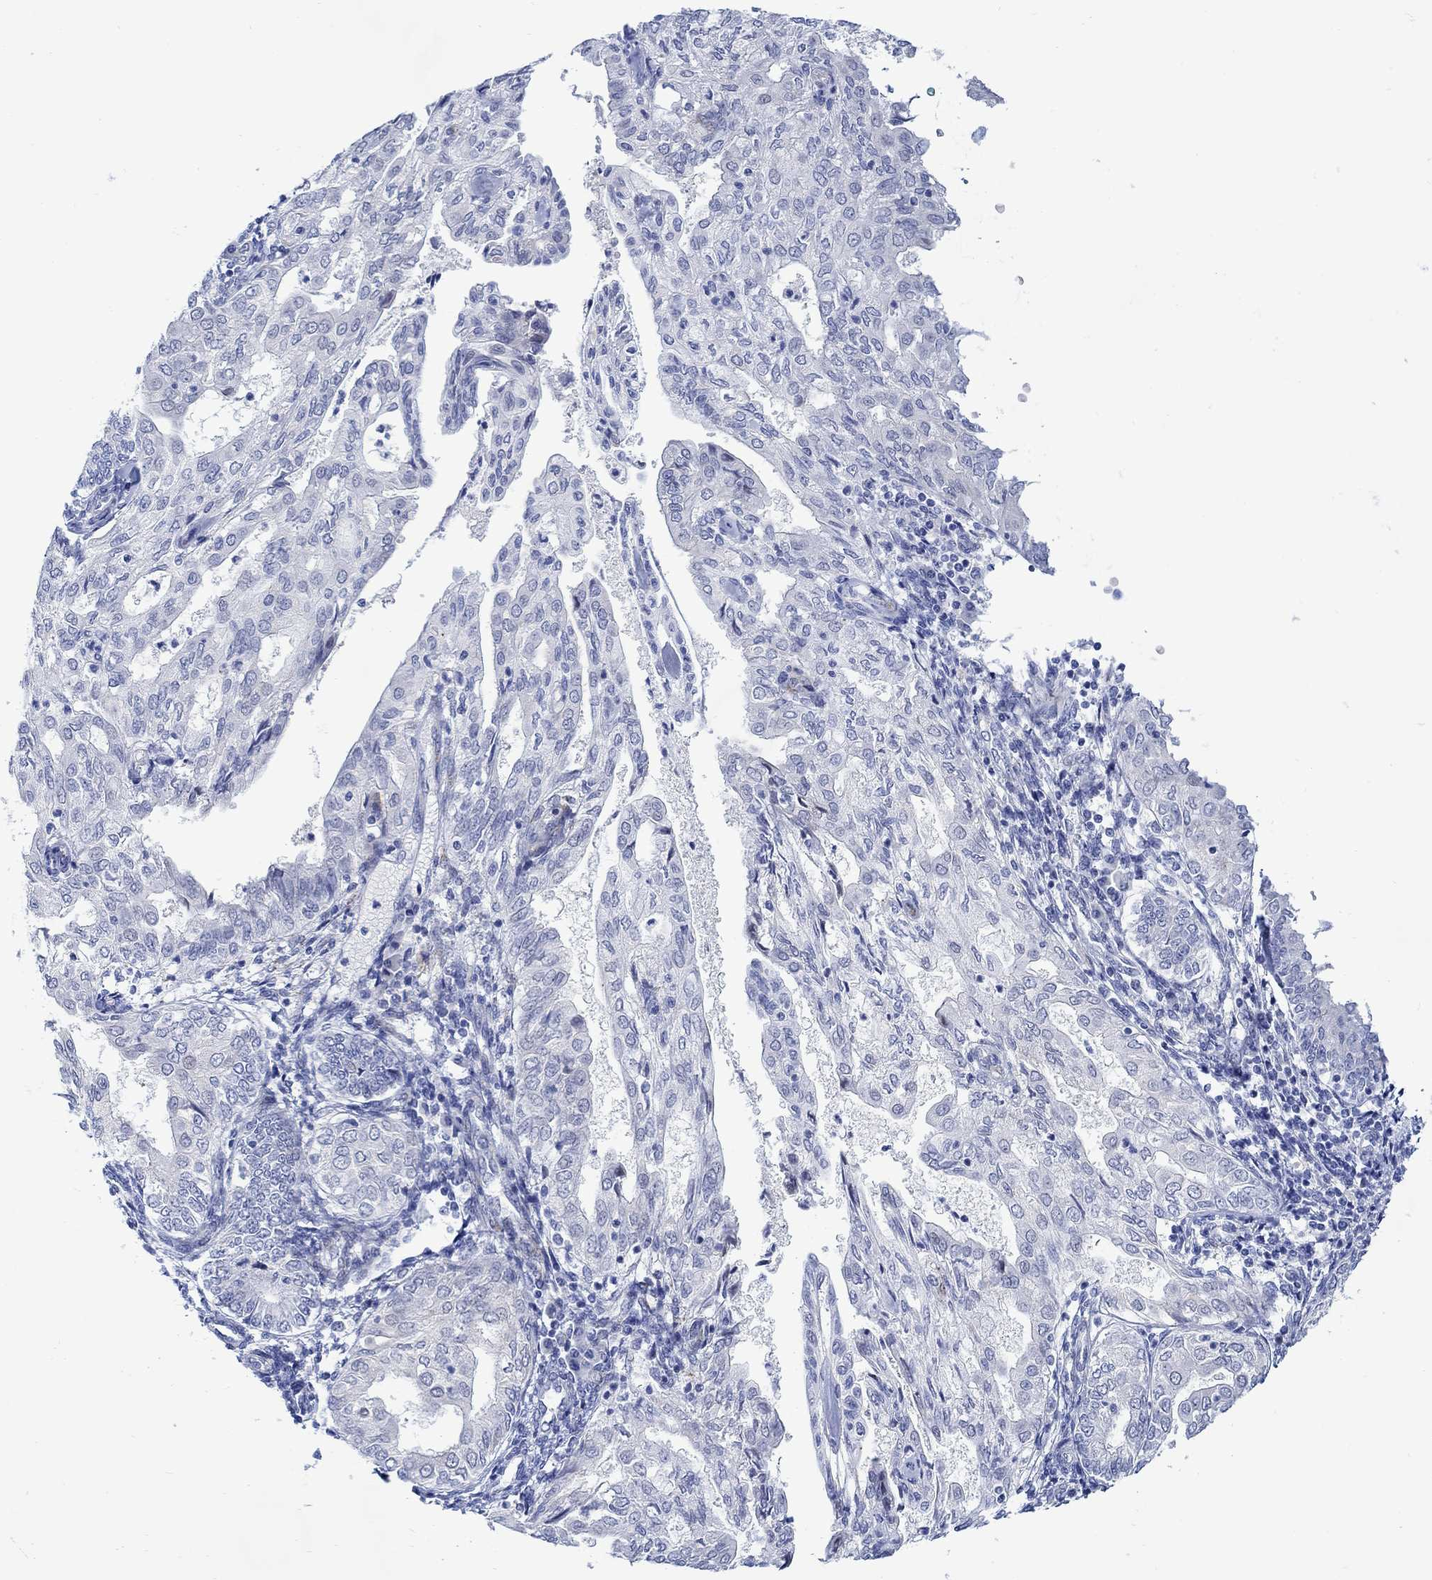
{"staining": {"intensity": "negative", "quantity": "none", "location": "none"}, "tissue": "endometrial cancer", "cell_type": "Tumor cells", "image_type": "cancer", "snomed": [{"axis": "morphology", "description": "Adenocarcinoma, NOS"}, {"axis": "topography", "description": "Endometrium"}], "caption": "IHC image of neoplastic tissue: endometrial cancer (adenocarcinoma) stained with DAB (3,3'-diaminobenzidine) demonstrates no significant protein positivity in tumor cells.", "gene": "KSR2", "patient": {"sex": "female", "age": 68}}